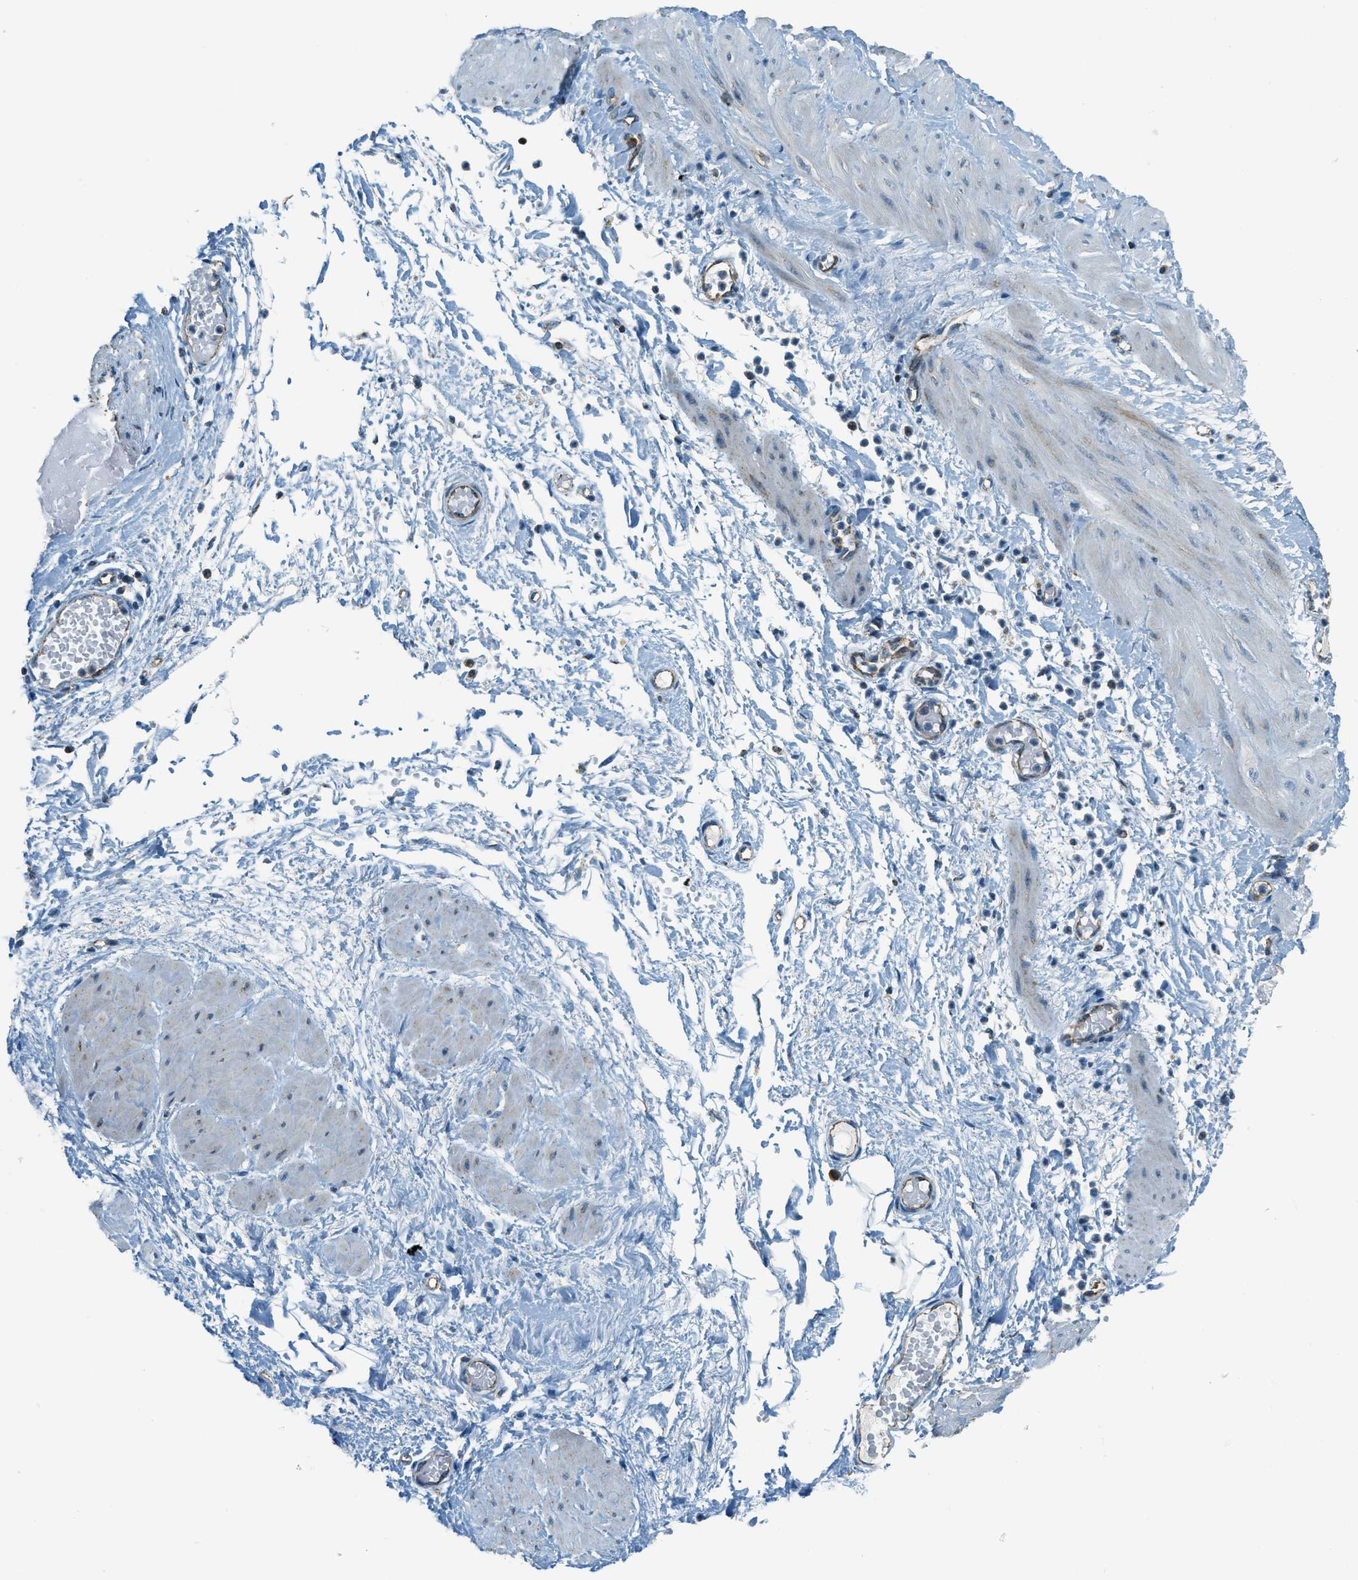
{"staining": {"intensity": "negative", "quantity": "none", "location": "none"}, "tissue": "adipose tissue", "cell_type": "Adipocytes", "image_type": "normal", "snomed": [{"axis": "morphology", "description": "Normal tissue, NOS"}, {"axis": "topography", "description": "Soft tissue"}, {"axis": "topography", "description": "Vascular tissue"}], "caption": "Micrograph shows no significant protein positivity in adipocytes of benign adipose tissue. The staining was performed using DAB (3,3'-diaminobenzidine) to visualize the protein expression in brown, while the nuclei were stained in blue with hematoxylin (Magnification: 20x).", "gene": "CHST15", "patient": {"sex": "female", "age": 35}}